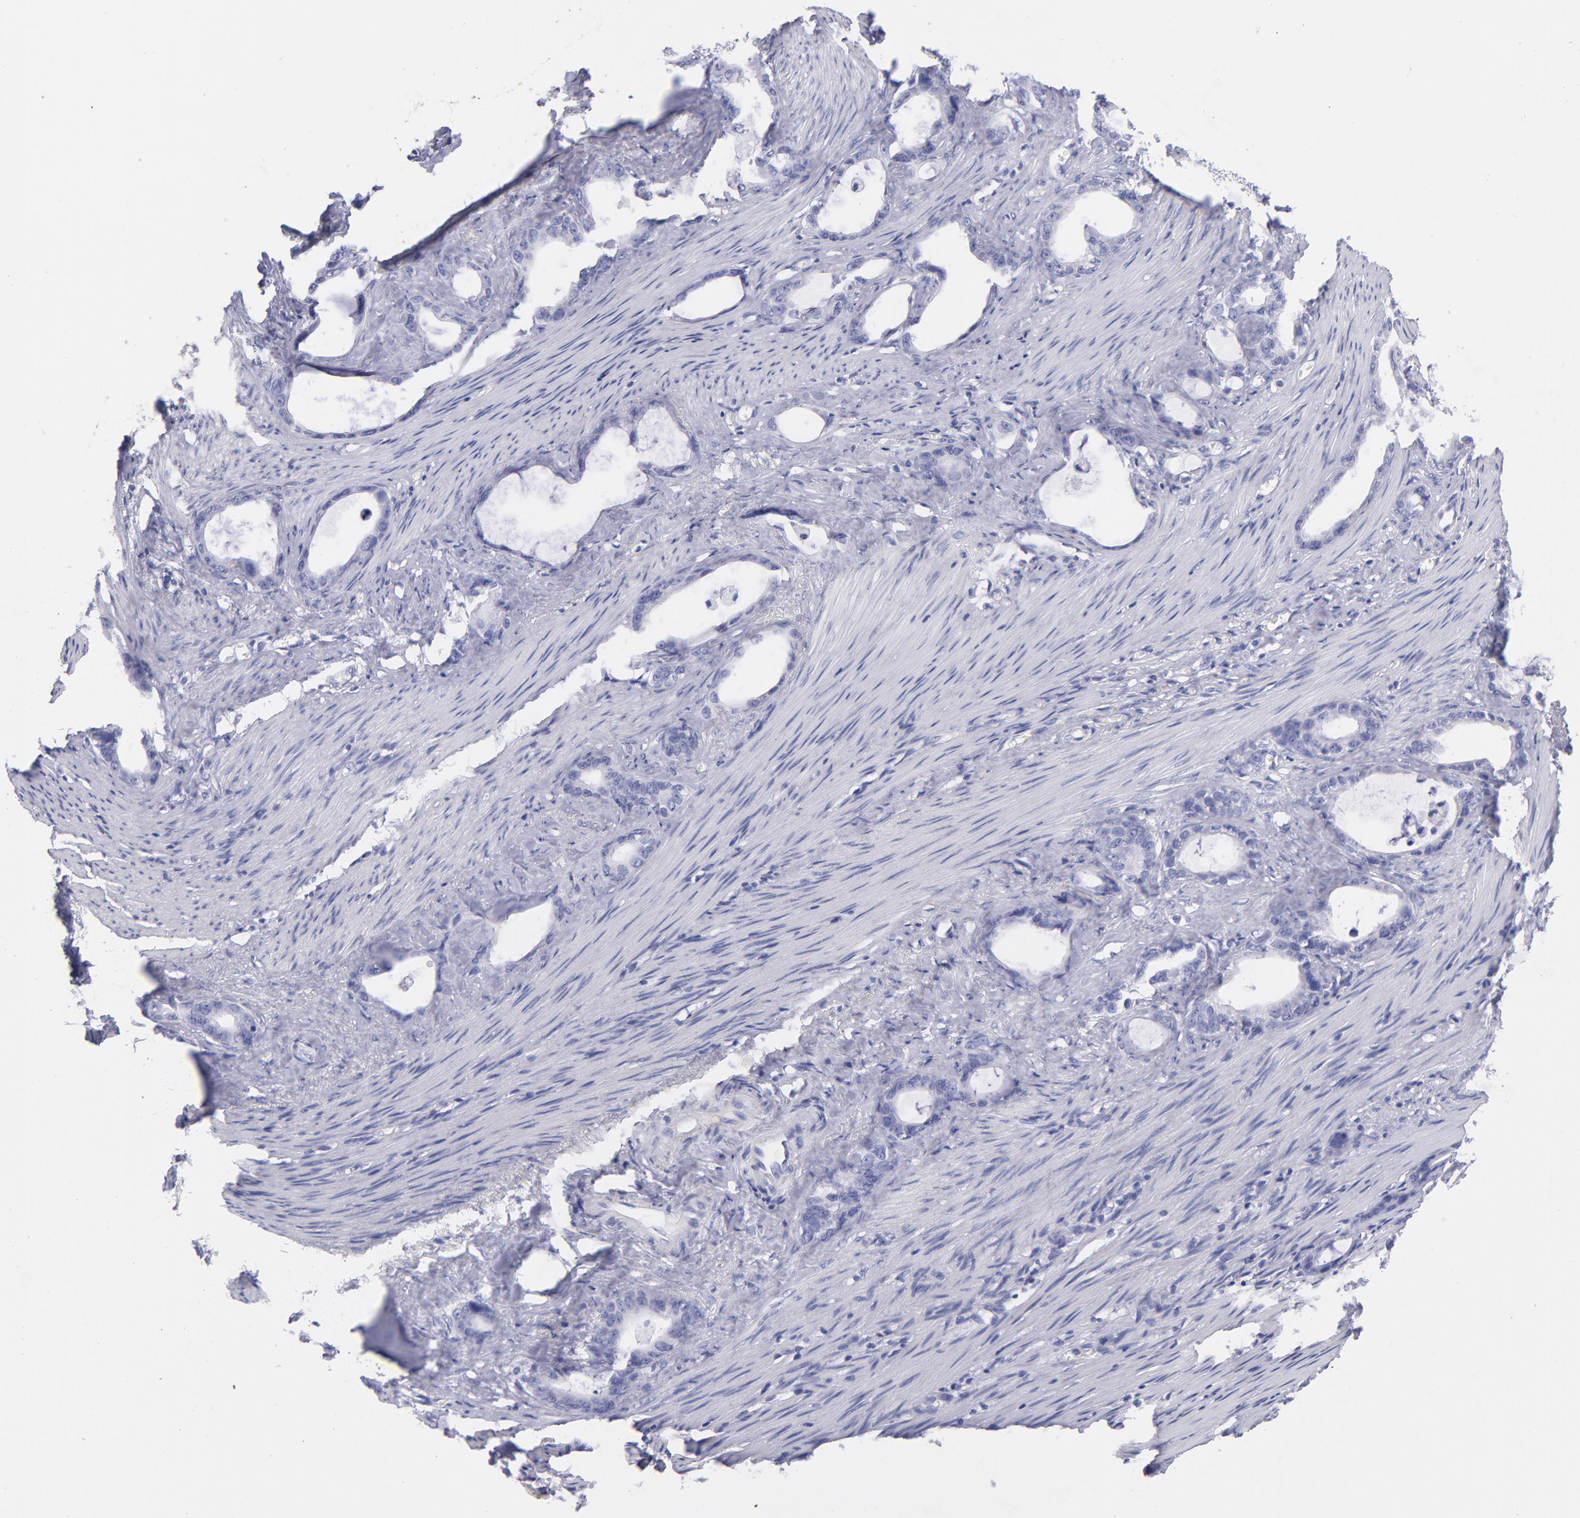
{"staining": {"intensity": "negative", "quantity": "none", "location": "none"}, "tissue": "stomach cancer", "cell_type": "Tumor cells", "image_type": "cancer", "snomed": [{"axis": "morphology", "description": "Adenocarcinoma, NOS"}, {"axis": "topography", "description": "Stomach"}], "caption": "A histopathology image of human stomach adenocarcinoma is negative for staining in tumor cells.", "gene": "SCGN", "patient": {"sex": "female", "age": 75}}